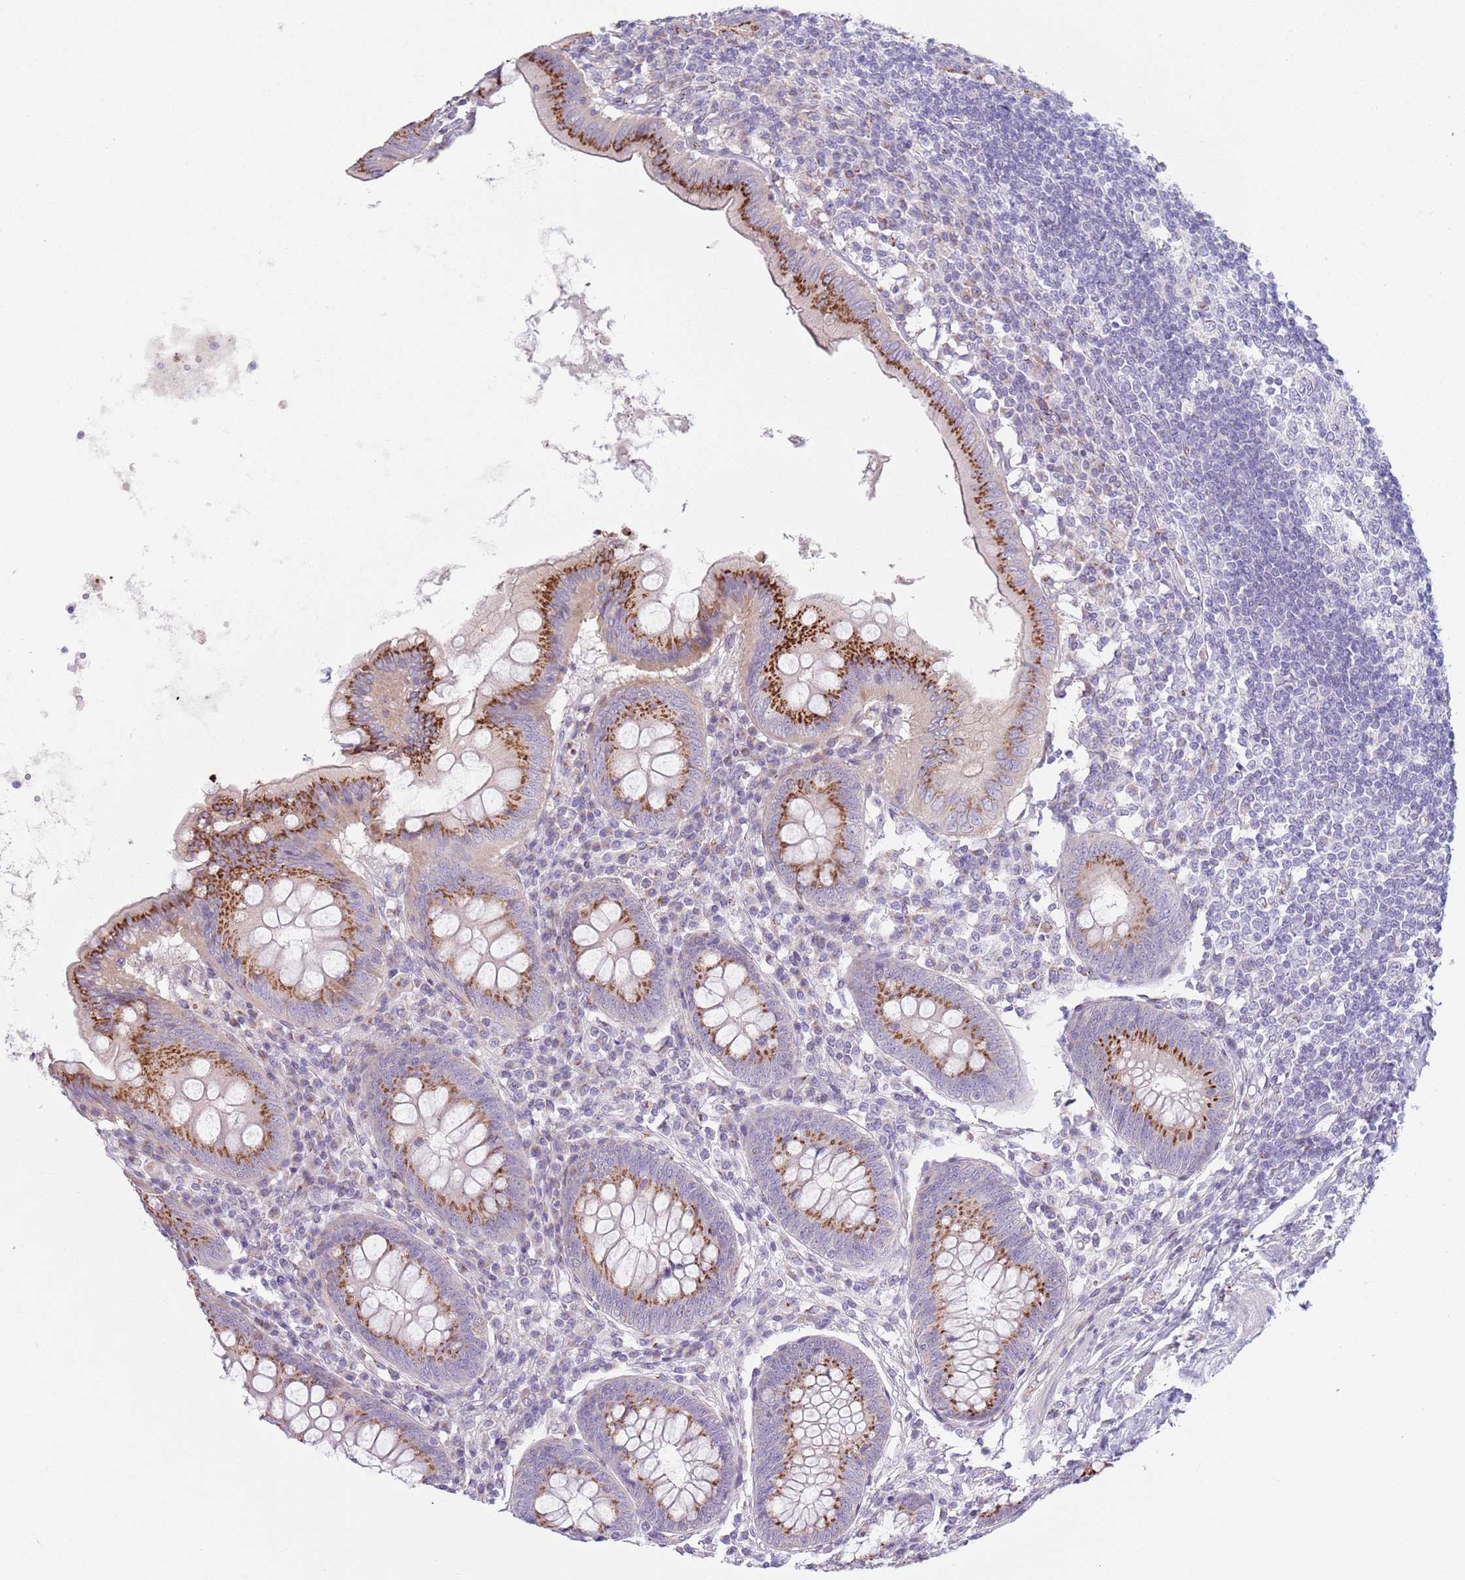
{"staining": {"intensity": "strong", "quantity": ">75%", "location": "cytoplasmic/membranous"}, "tissue": "appendix", "cell_type": "Glandular cells", "image_type": "normal", "snomed": [{"axis": "morphology", "description": "Normal tissue, NOS"}, {"axis": "topography", "description": "Appendix"}], "caption": "Protein expression analysis of unremarkable appendix reveals strong cytoplasmic/membranous expression in about >75% of glandular cells.", "gene": "C20orf96", "patient": {"sex": "female", "age": 54}}